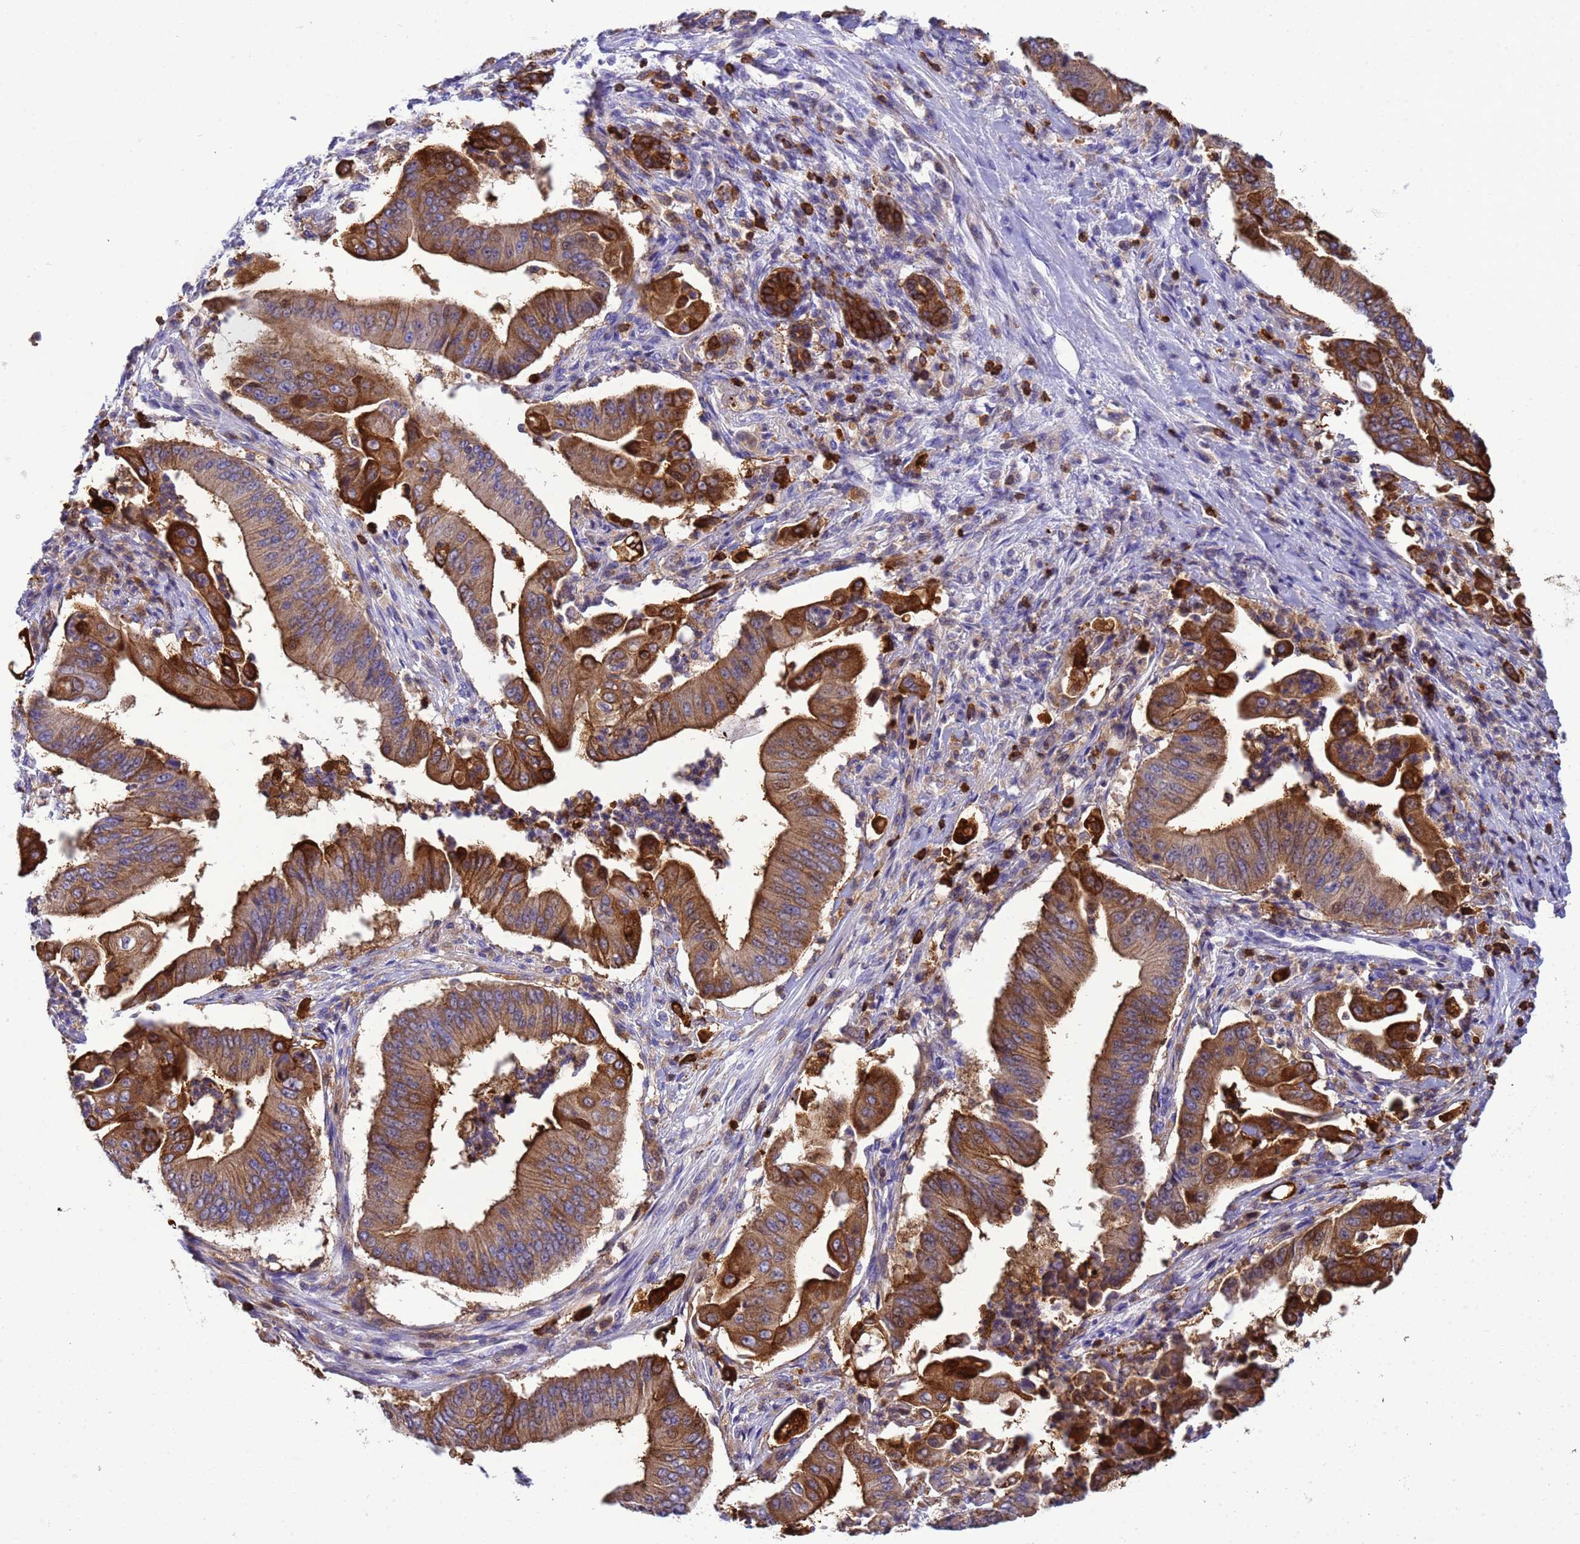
{"staining": {"intensity": "moderate", "quantity": ">75%", "location": "cytoplasmic/membranous"}, "tissue": "pancreatic cancer", "cell_type": "Tumor cells", "image_type": "cancer", "snomed": [{"axis": "morphology", "description": "Adenocarcinoma, NOS"}, {"axis": "topography", "description": "Pancreas"}], "caption": "A brown stain labels moderate cytoplasmic/membranous staining of a protein in pancreatic cancer (adenocarcinoma) tumor cells.", "gene": "EZR", "patient": {"sex": "female", "age": 77}}